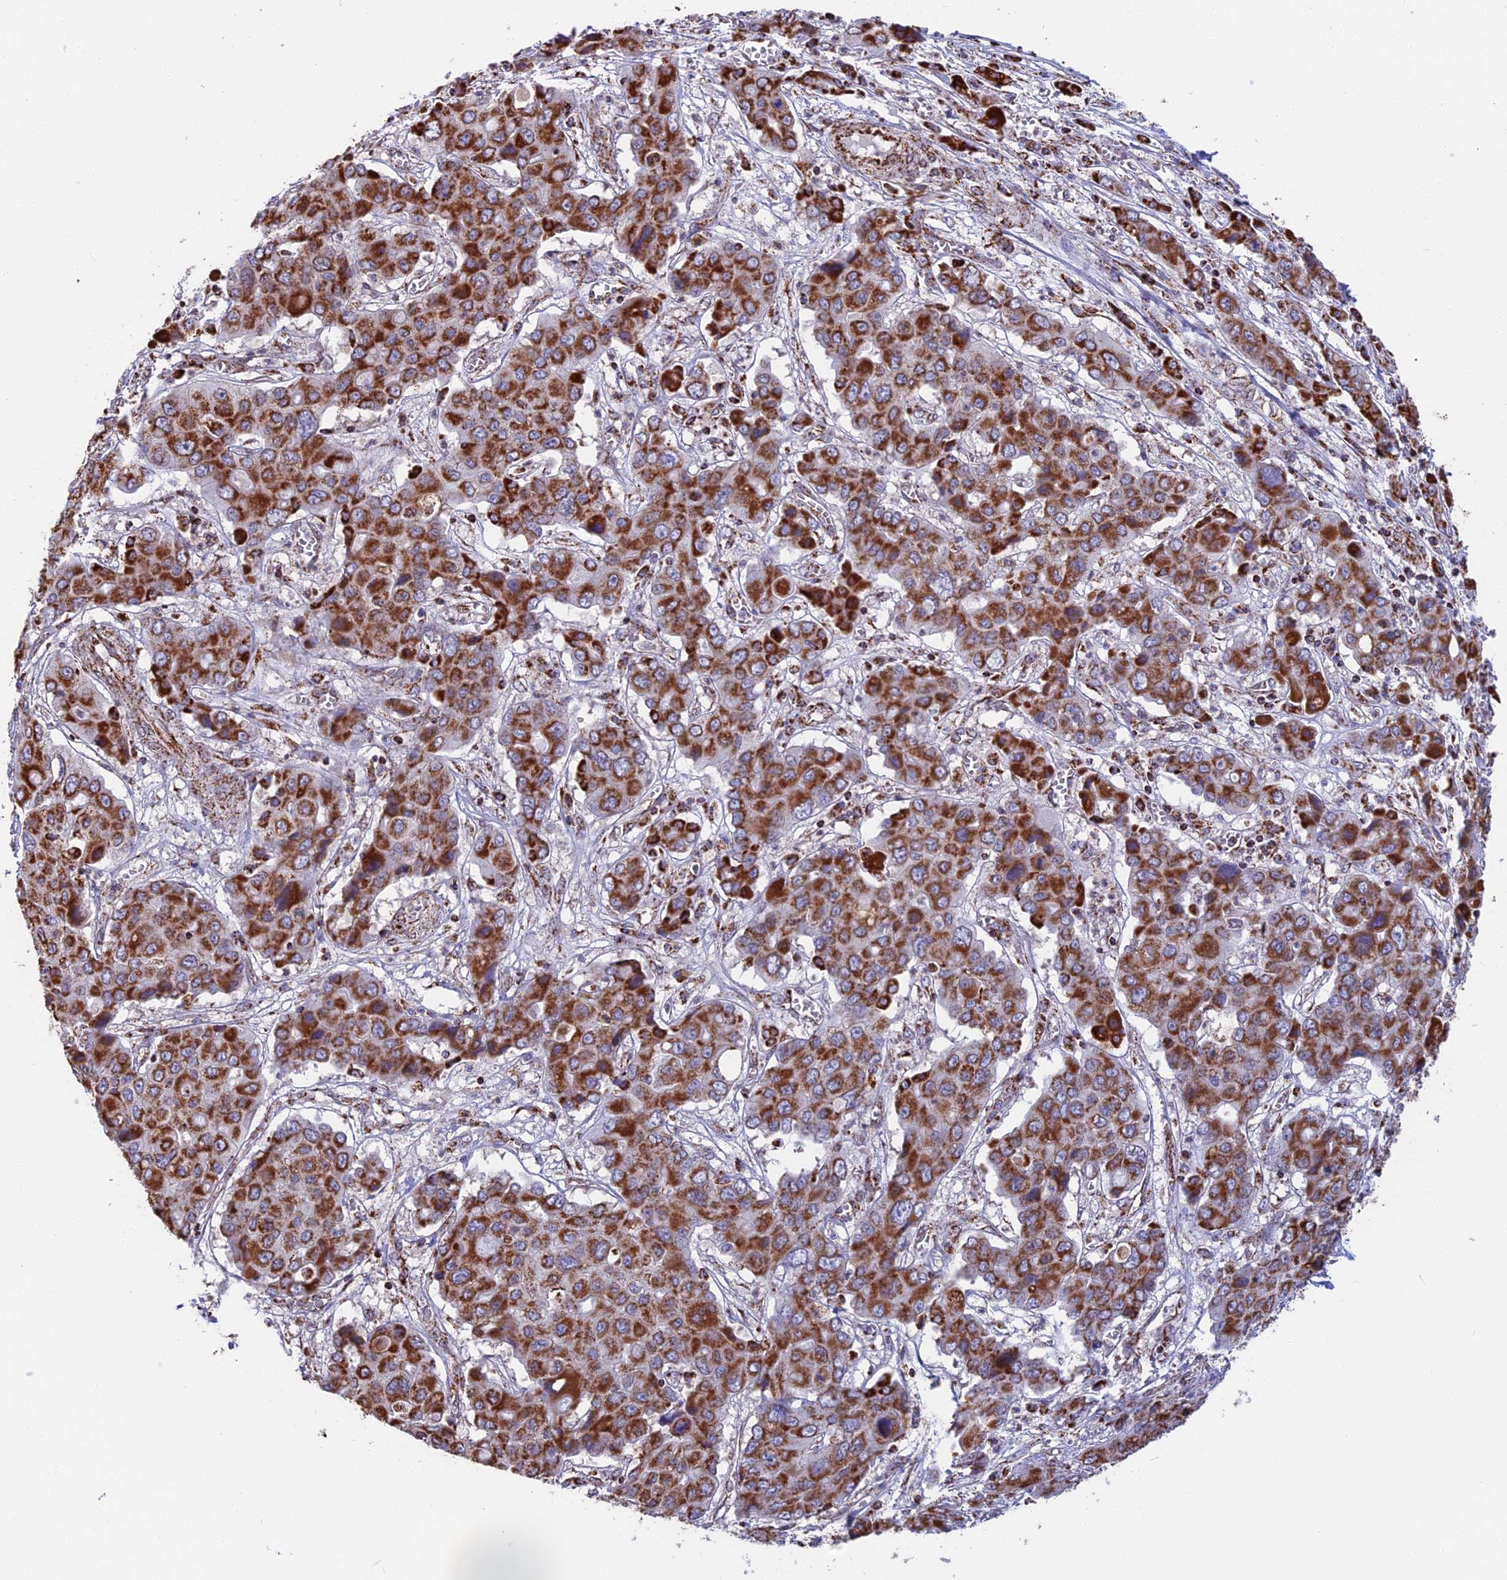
{"staining": {"intensity": "strong", "quantity": ">75%", "location": "cytoplasmic/membranous"}, "tissue": "liver cancer", "cell_type": "Tumor cells", "image_type": "cancer", "snomed": [{"axis": "morphology", "description": "Cholangiocarcinoma"}, {"axis": "topography", "description": "Liver"}], "caption": "IHC micrograph of neoplastic tissue: liver cancer stained using IHC shows high levels of strong protein expression localized specifically in the cytoplasmic/membranous of tumor cells, appearing as a cytoplasmic/membranous brown color.", "gene": "CS", "patient": {"sex": "male", "age": 67}}